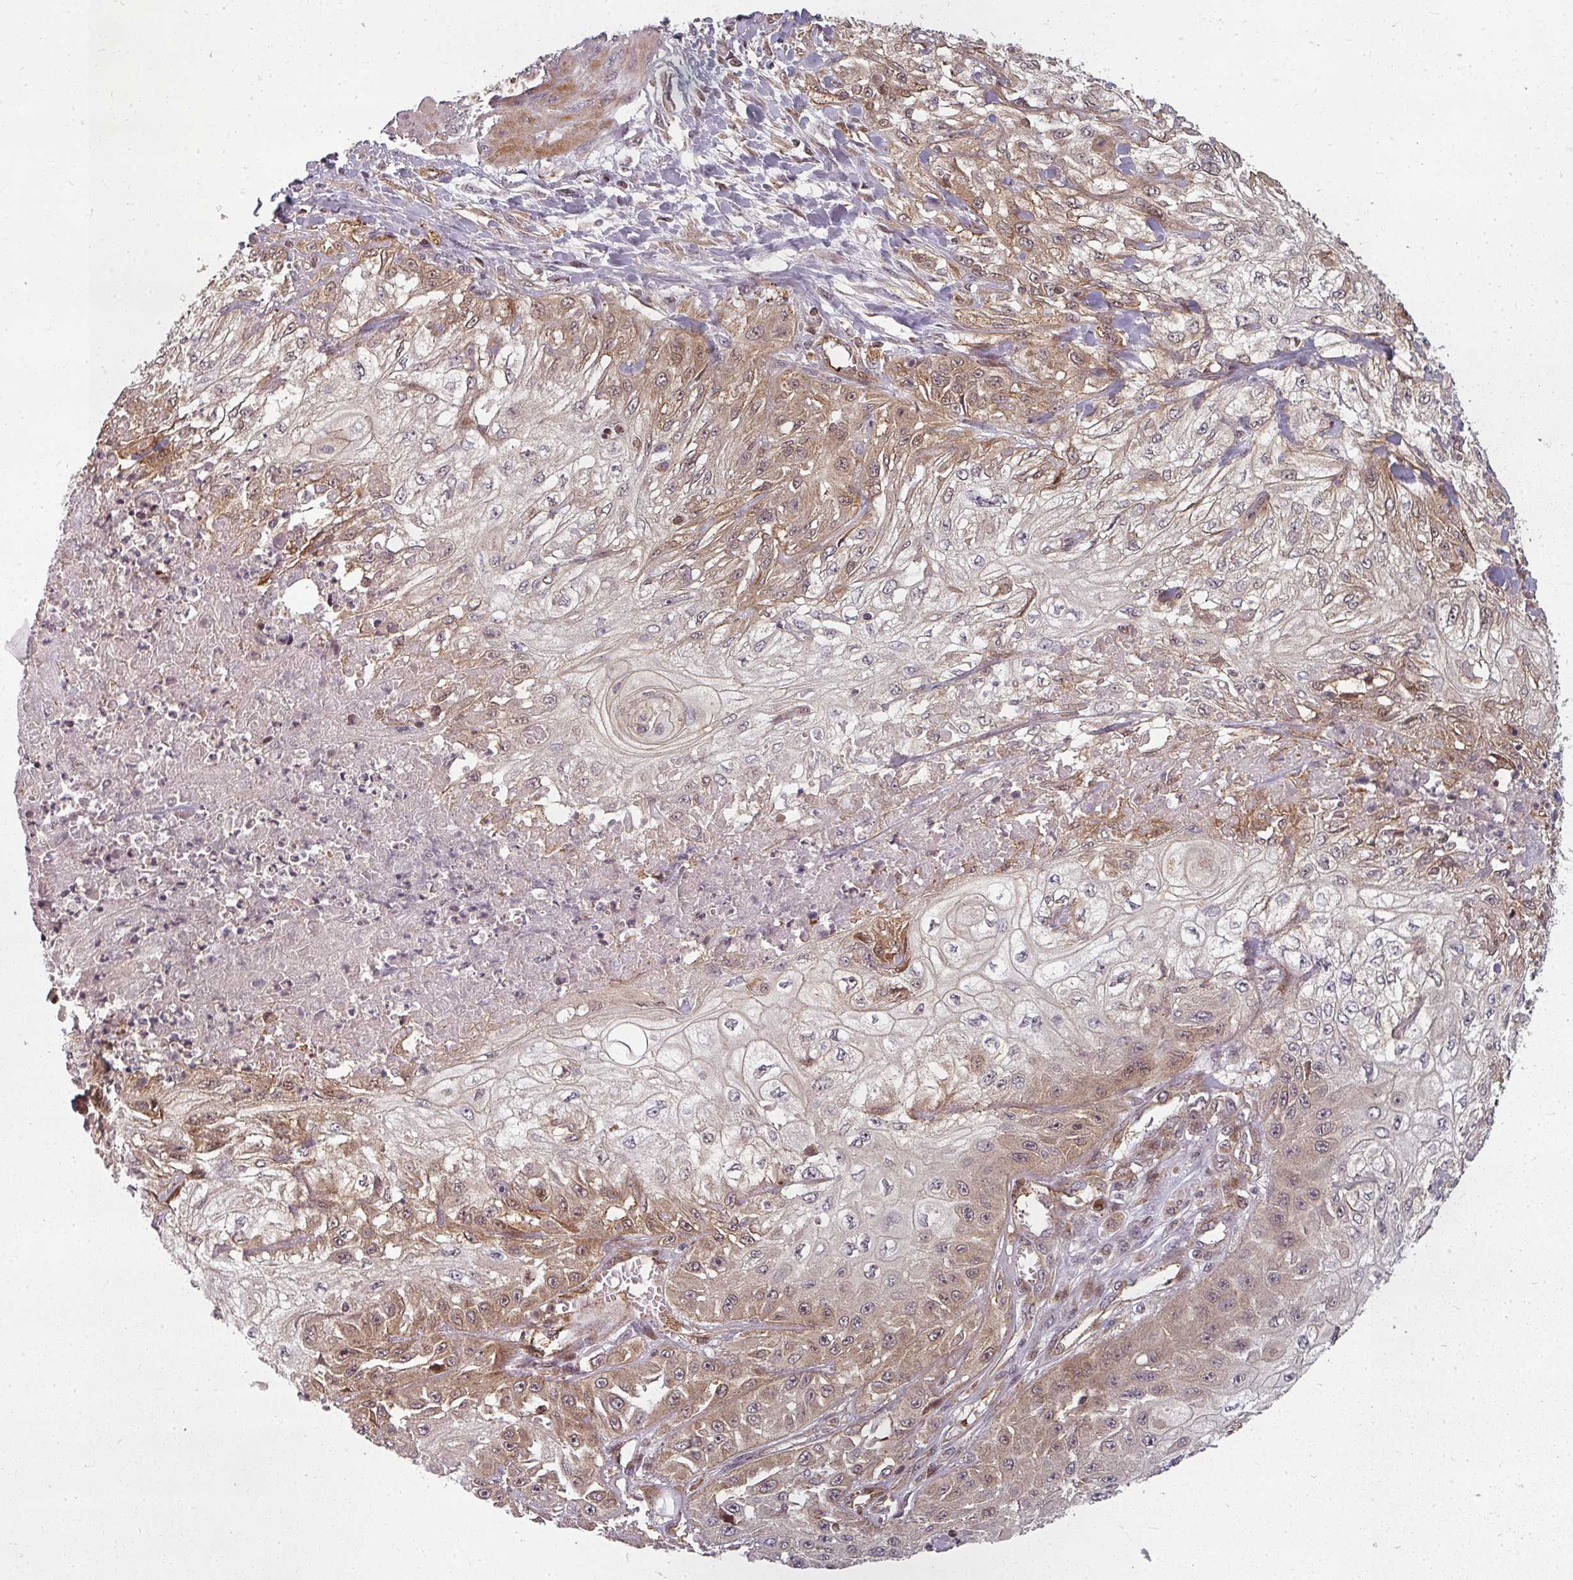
{"staining": {"intensity": "moderate", "quantity": "<25%", "location": "cytoplasmic/membranous"}, "tissue": "skin cancer", "cell_type": "Tumor cells", "image_type": "cancer", "snomed": [{"axis": "morphology", "description": "Squamous cell carcinoma, NOS"}, {"axis": "morphology", "description": "Squamous cell carcinoma, metastatic, NOS"}, {"axis": "topography", "description": "Skin"}, {"axis": "topography", "description": "Lymph node"}], "caption": "Squamous cell carcinoma (skin) was stained to show a protein in brown. There is low levels of moderate cytoplasmic/membranous positivity in about <25% of tumor cells.", "gene": "CLIC1", "patient": {"sex": "male", "age": 75}}